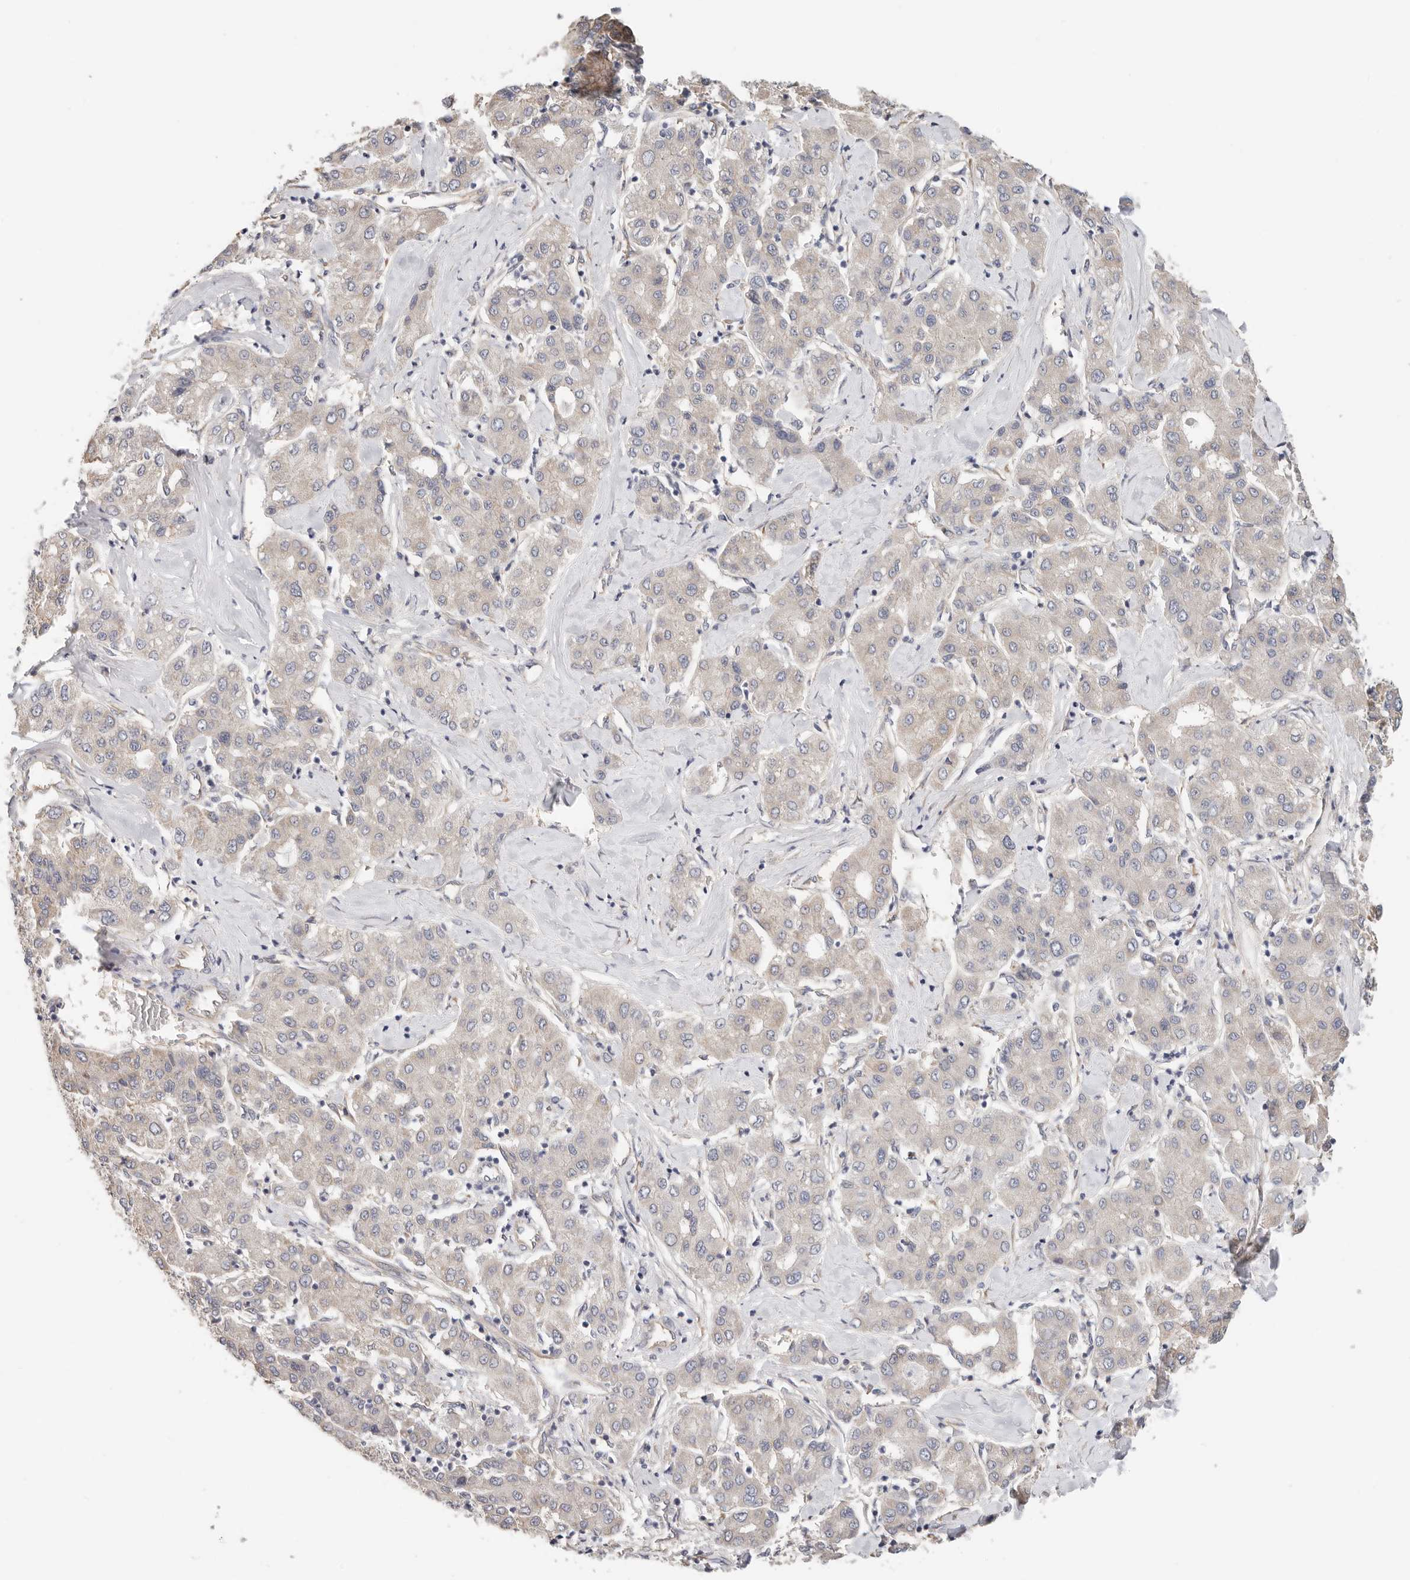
{"staining": {"intensity": "weak", "quantity": "<25%", "location": "cytoplasmic/membranous"}, "tissue": "liver cancer", "cell_type": "Tumor cells", "image_type": "cancer", "snomed": [{"axis": "morphology", "description": "Carcinoma, Hepatocellular, NOS"}, {"axis": "topography", "description": "Liver"}], "caption": "Photomicrograph shows no significant protein expression in tumor cells of liver cancer (hepatocellular carcinoma).", "gene": "AFDN", "patient": {"sex": "male", "age": 65}}